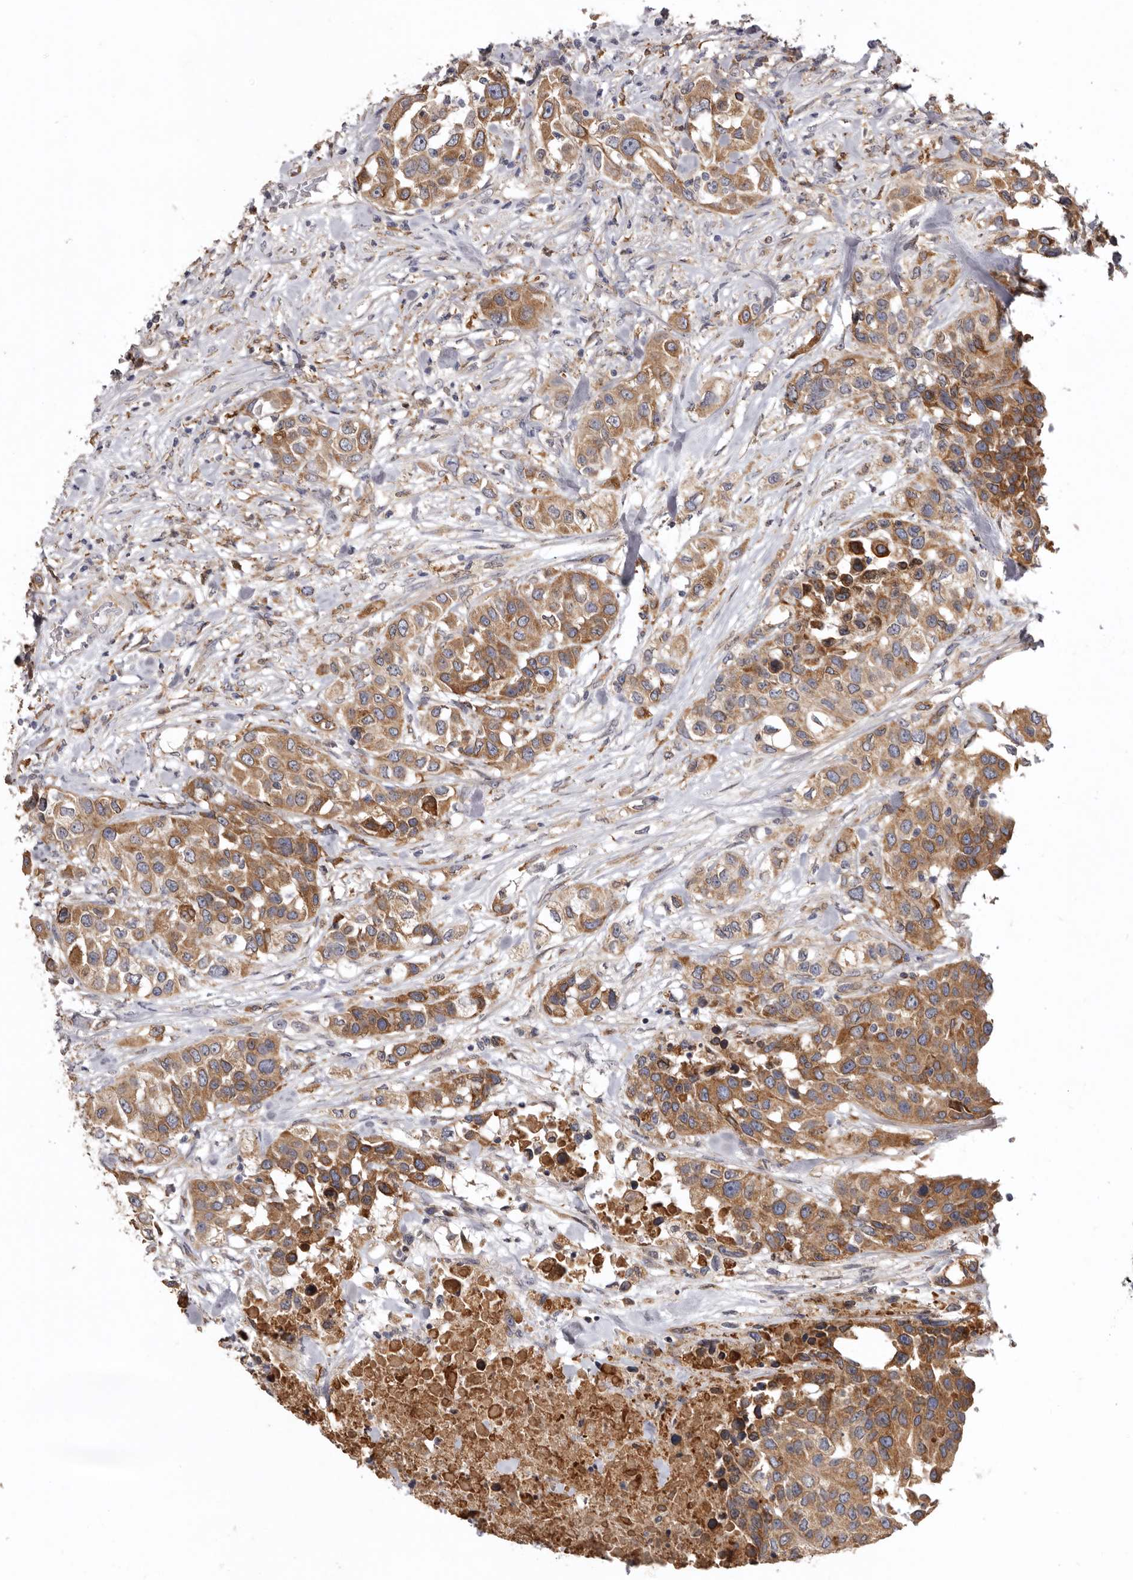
{"staining": {"intensity": "moderate", "quantity": ">75%", "location": "cytoplasmic/membranous"}, "tissue": "urothelial cancer", "cell_type": "Tumor cells", "image_type": "cancer", "snomed": [{"axis": "morphology", "description": "Urothelial carcinoma, High grade"}, {"axis": "topography", "description": "Urinary bladder"}], "caption": "Immunohistochemical staining of high-grade urothelial carcinoma shows medium levels of moderate cytoplasmic/membranous staining in about >75% of tumor cells. The protein of interest is stained brown, and the nuclei are stained in blue (DAB (3,3'-diaminobenzidine) IHC with brightfield microscopy, high magnification).", "gene": "INKA2", "patient": {"sex": "female", "age": 80}}